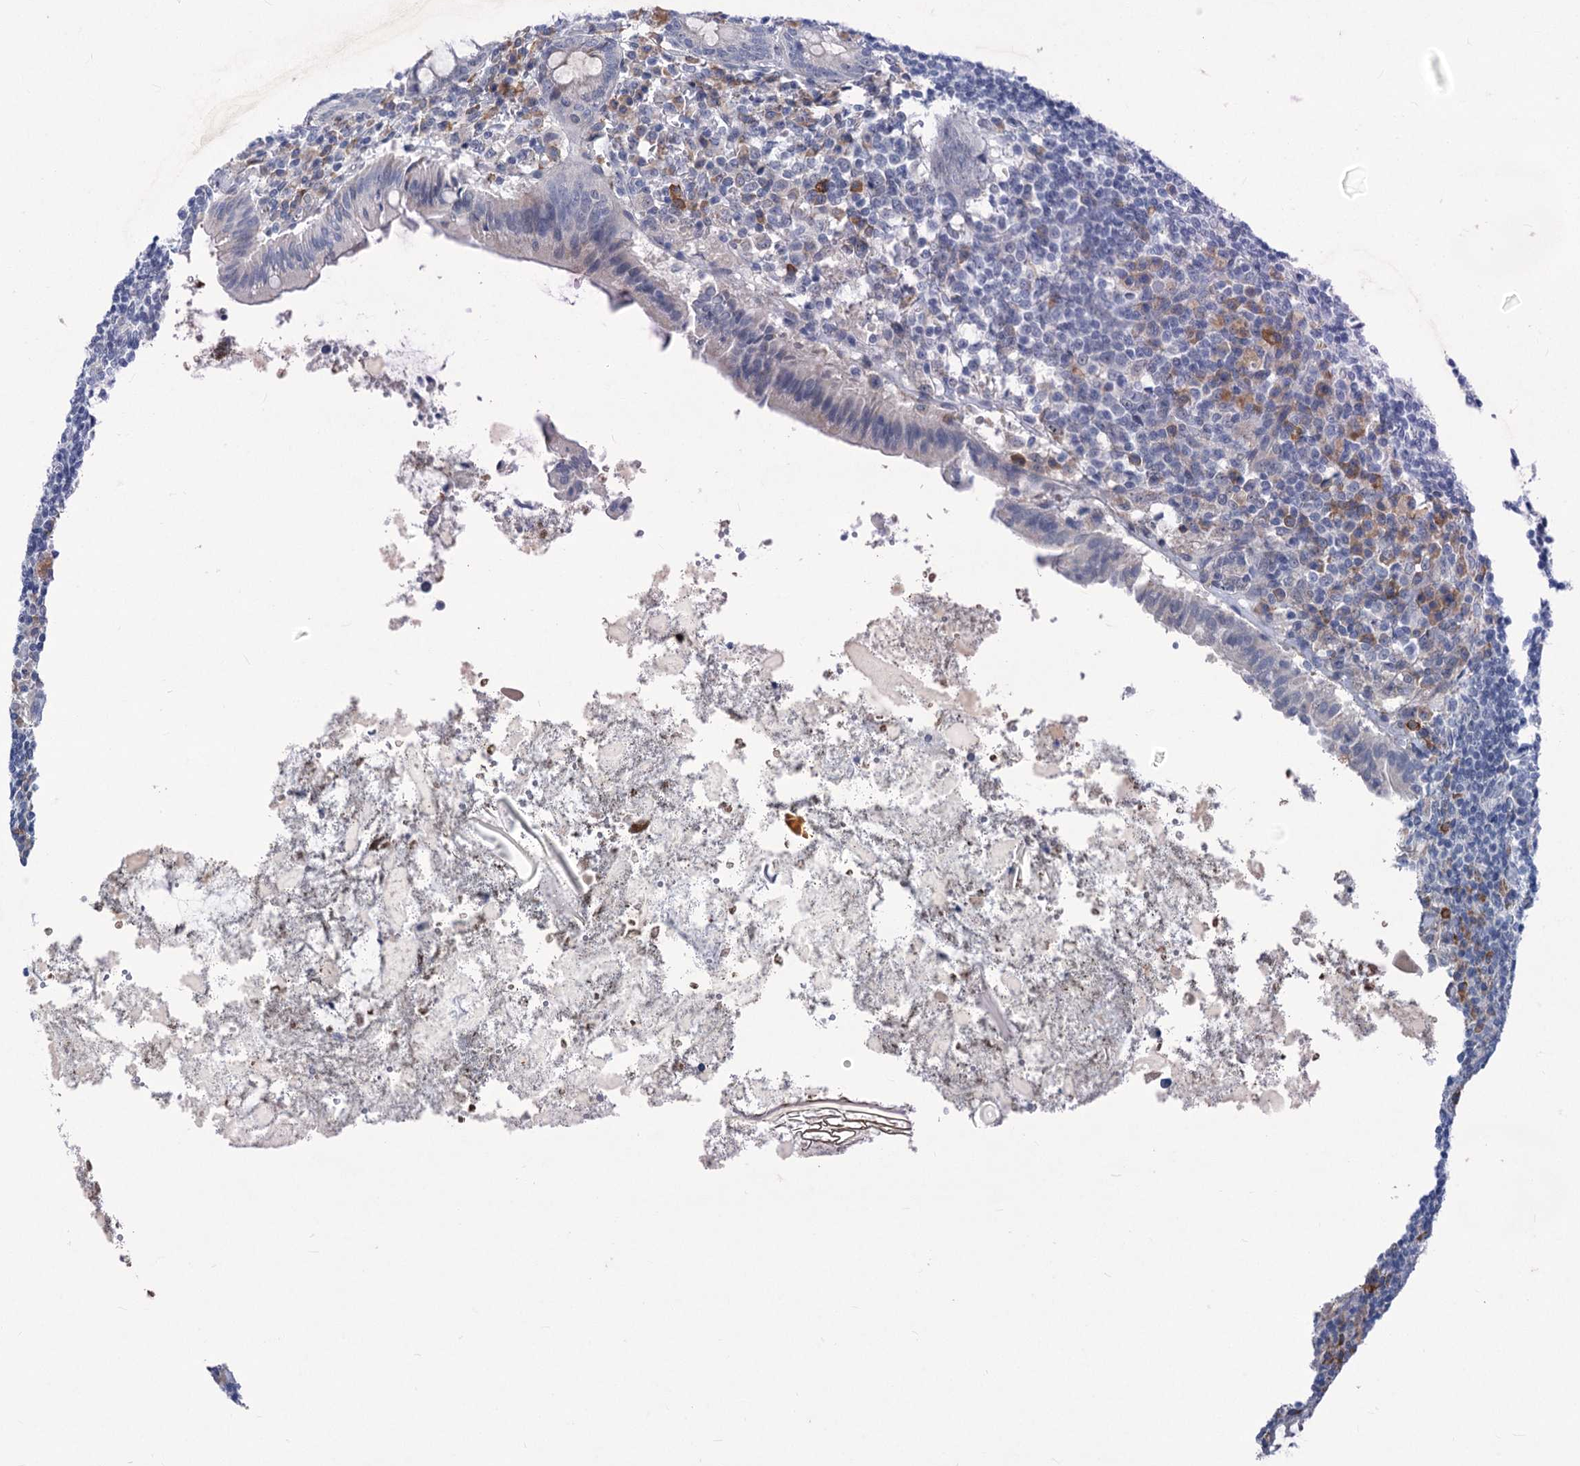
{"staining": {"intensity": "negative", "quantity": "none", "location": "none"}, "tissue": "appendix", "cell_type": "Glandular cells", "image_type": "normal", "snomed": [{"axis": "morphology", "description": "Normal tissue, NOS"}, {"axis": "topography", "description": "Appendix"}], "caption": "Immunohistochemistry of unremarkable appendix shows no staining in glandular cells.", "gene": "NEU3", "patient": {"sex": "female", "age": 54}}